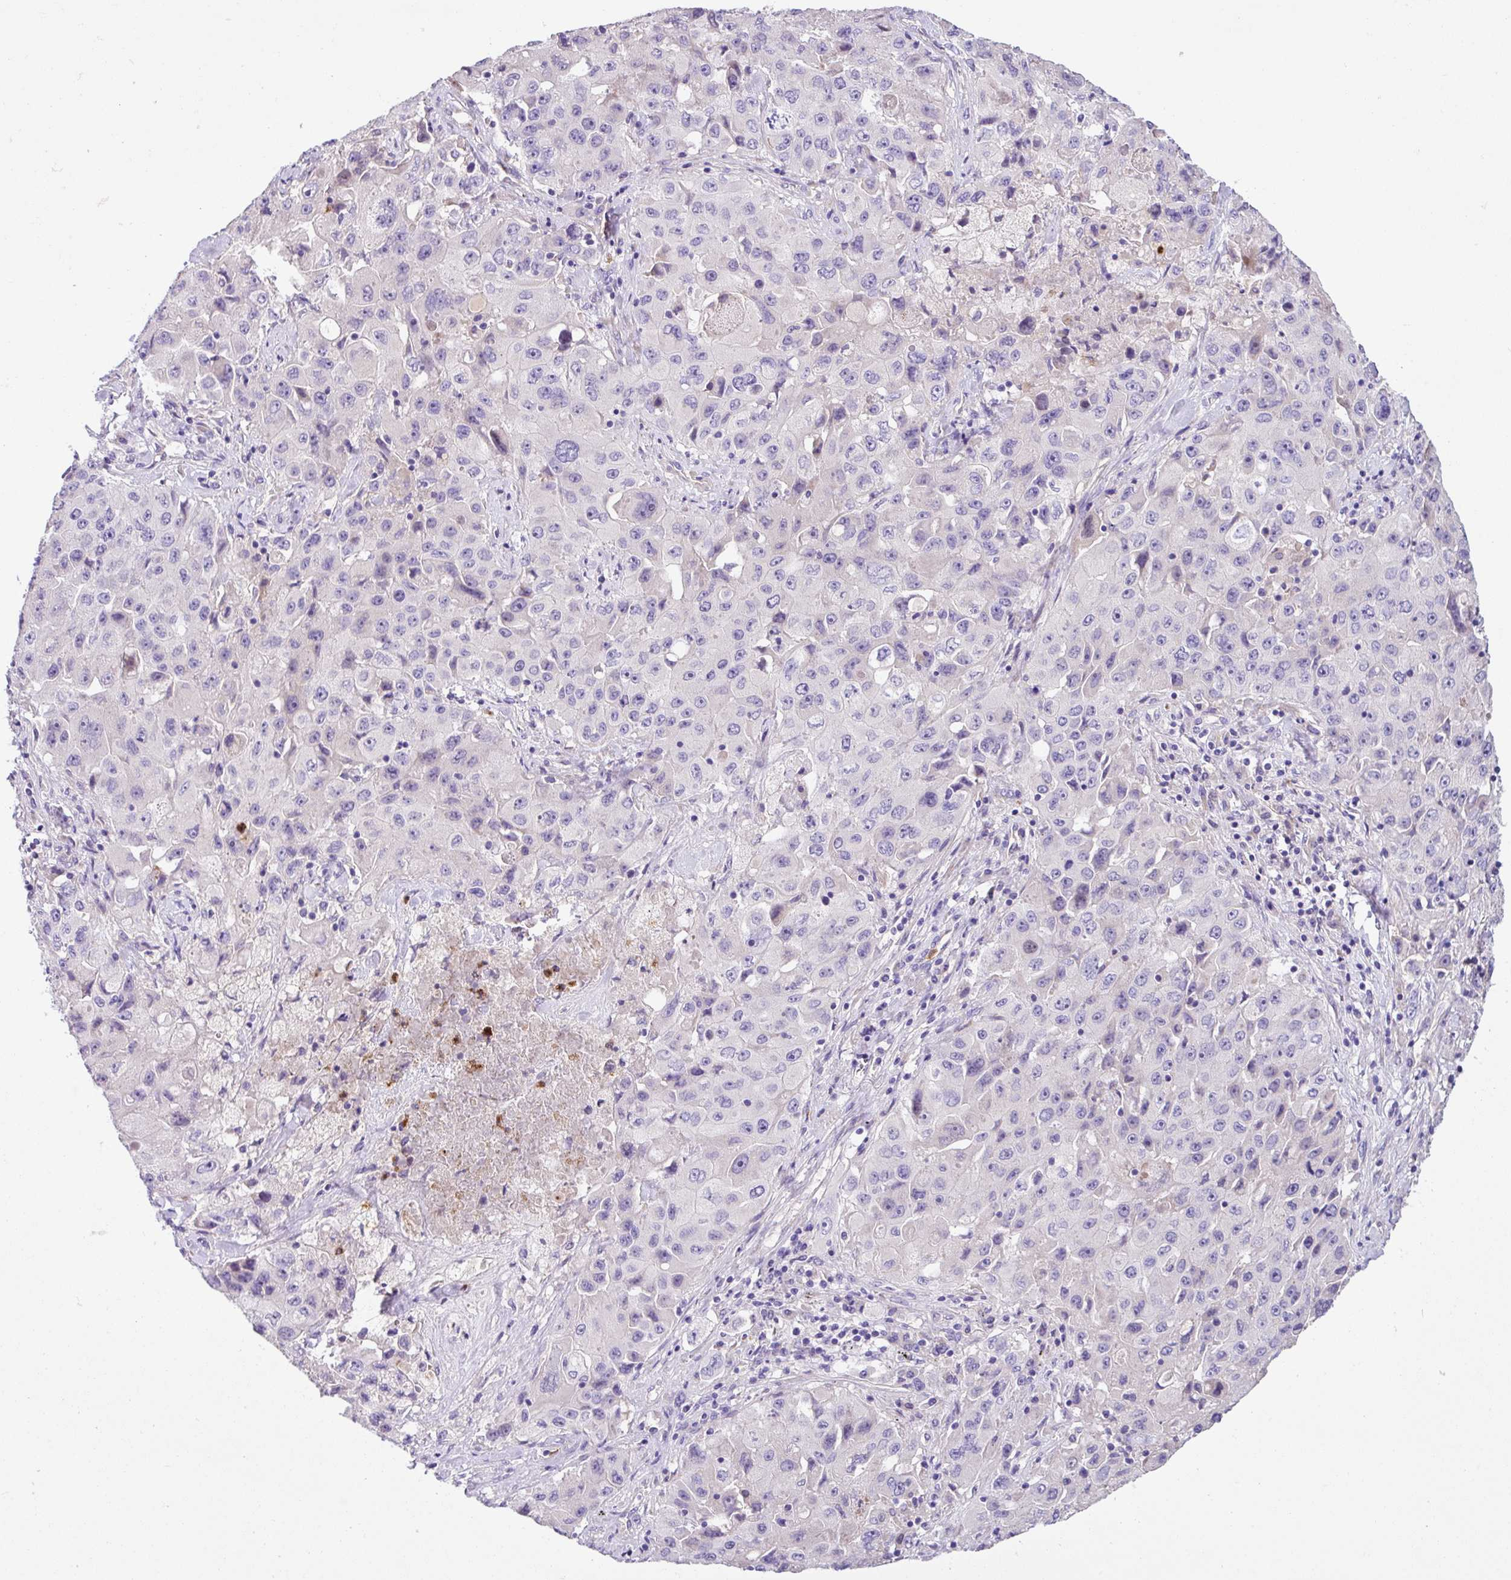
{"staining": {"intensity": "negative", "quantity": "none", "location": "none"}, "tissue": "lung cancer", "cell_type": "Tumor cells", "image_type": "cancer", "snomed": [{"axis": "morphology", "description": "Squamous cell carcinoma, NOS"}, {"axis": "topography", "description": "Lung"}], "caption": "Immunohistochemistry of human squamous cell carcinoma (lung) demonstrates no expression in tumor cells. The staining was performed using DAB to visualize the protein expression in brown, while the nuclei were stained in blue with hematoxylin (Magnification: 20x).", "gene": "CRISP3", "patient": {"sex": "male", "age": 63}}